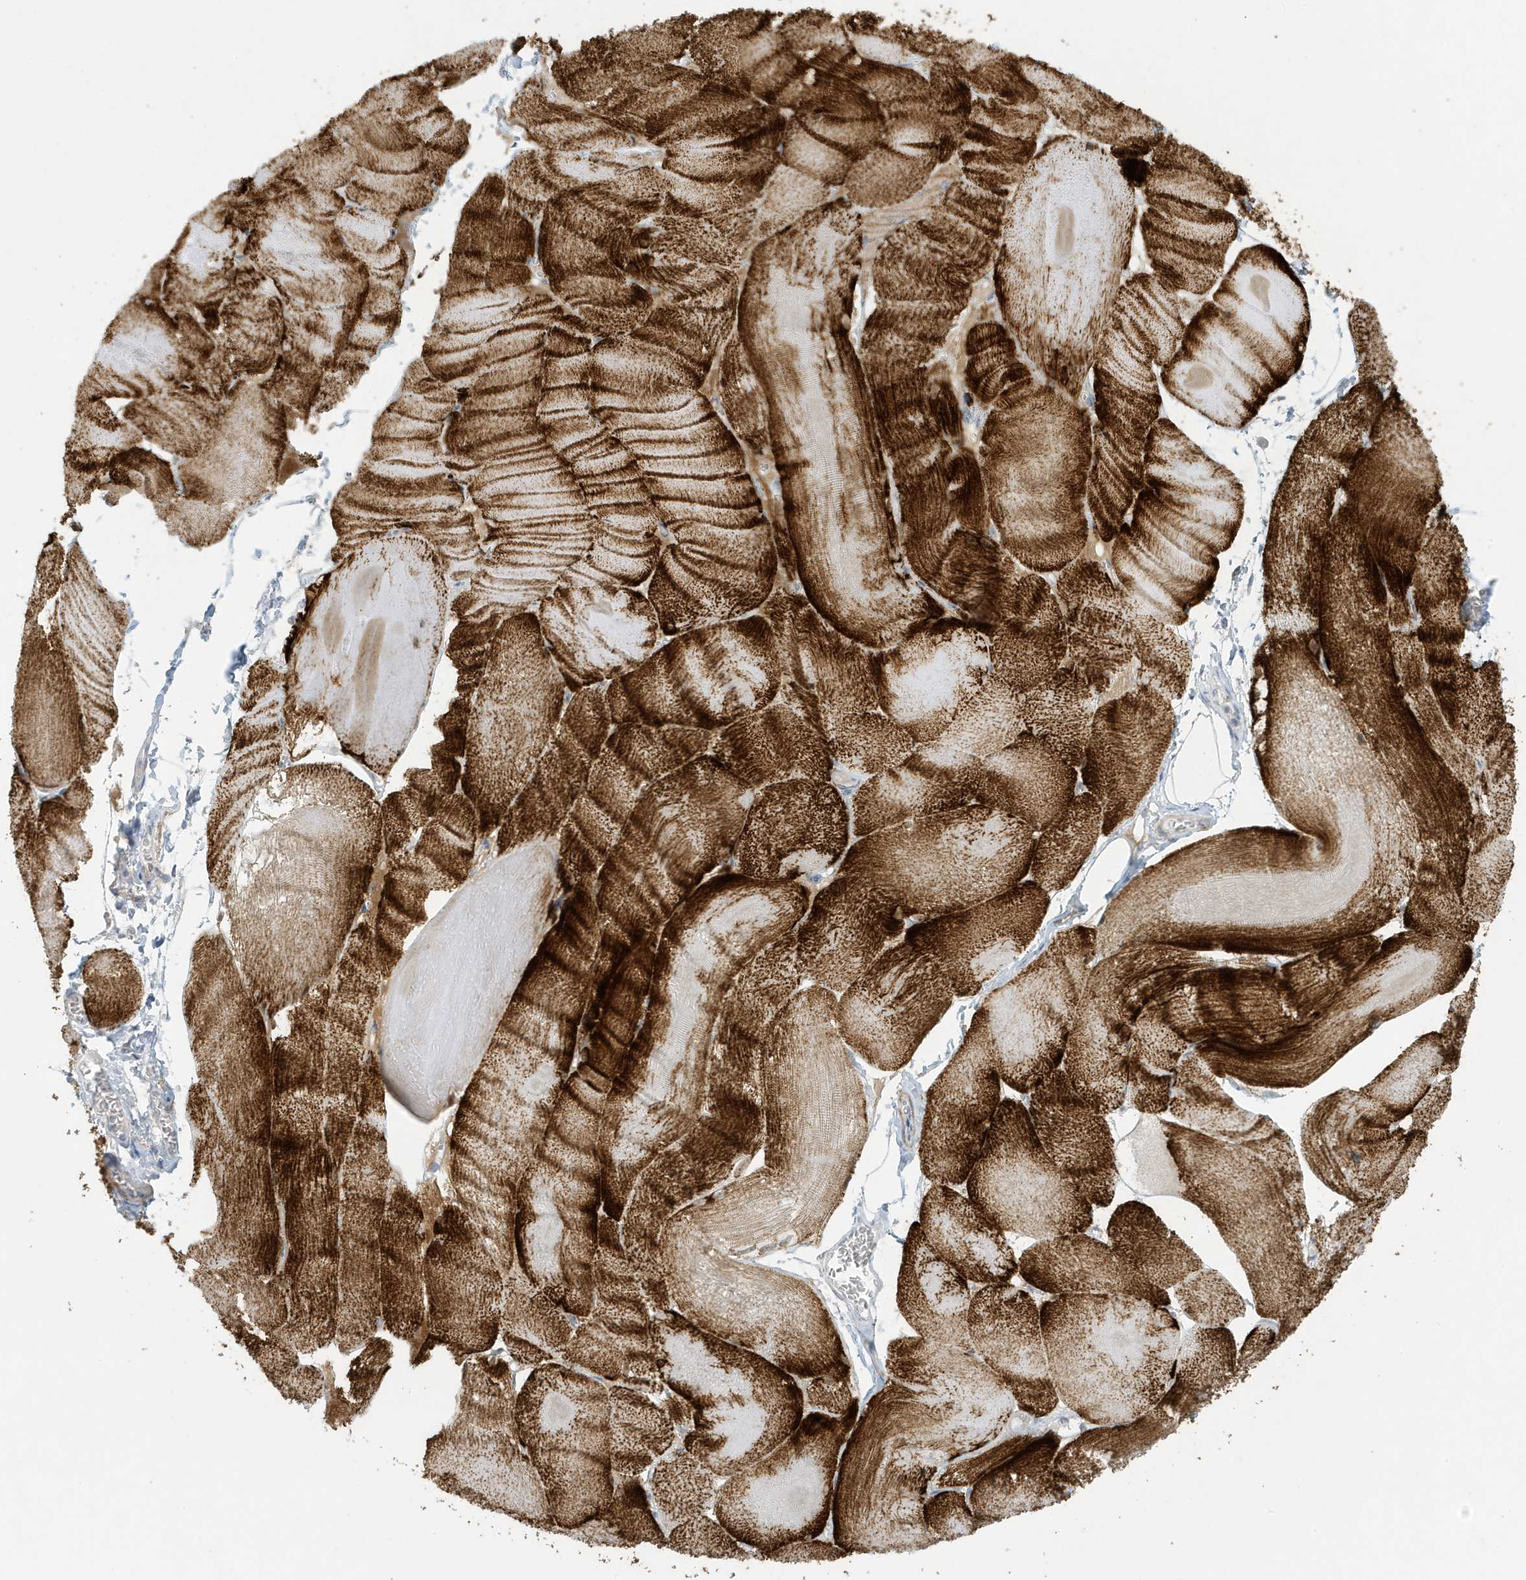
{"staining": {"intensity": "strong", "quantity": ">75%", "location": "cytoplasmic/membranous"}, "tissue": "skeletal muscle", "cell_type": "Myocytes", "image_type": "normal", "snomed": [{"axis": "morphology", "description": "Normal tissue, NOS"}, {"axis": "morphology", "description": "Basal cell carcinoma"}, {"axis": "topography", "description": "Skeletal muscle"}], "caption": "Skeletal muscle stained with IHC displays strong cytoplasmic/membranous positivity in approximately >75% of myocytes. (IHC, brightfield microscopy, high magnification).", "gene": "PERM1", "patient": {"sex": "female", "age": 64}}